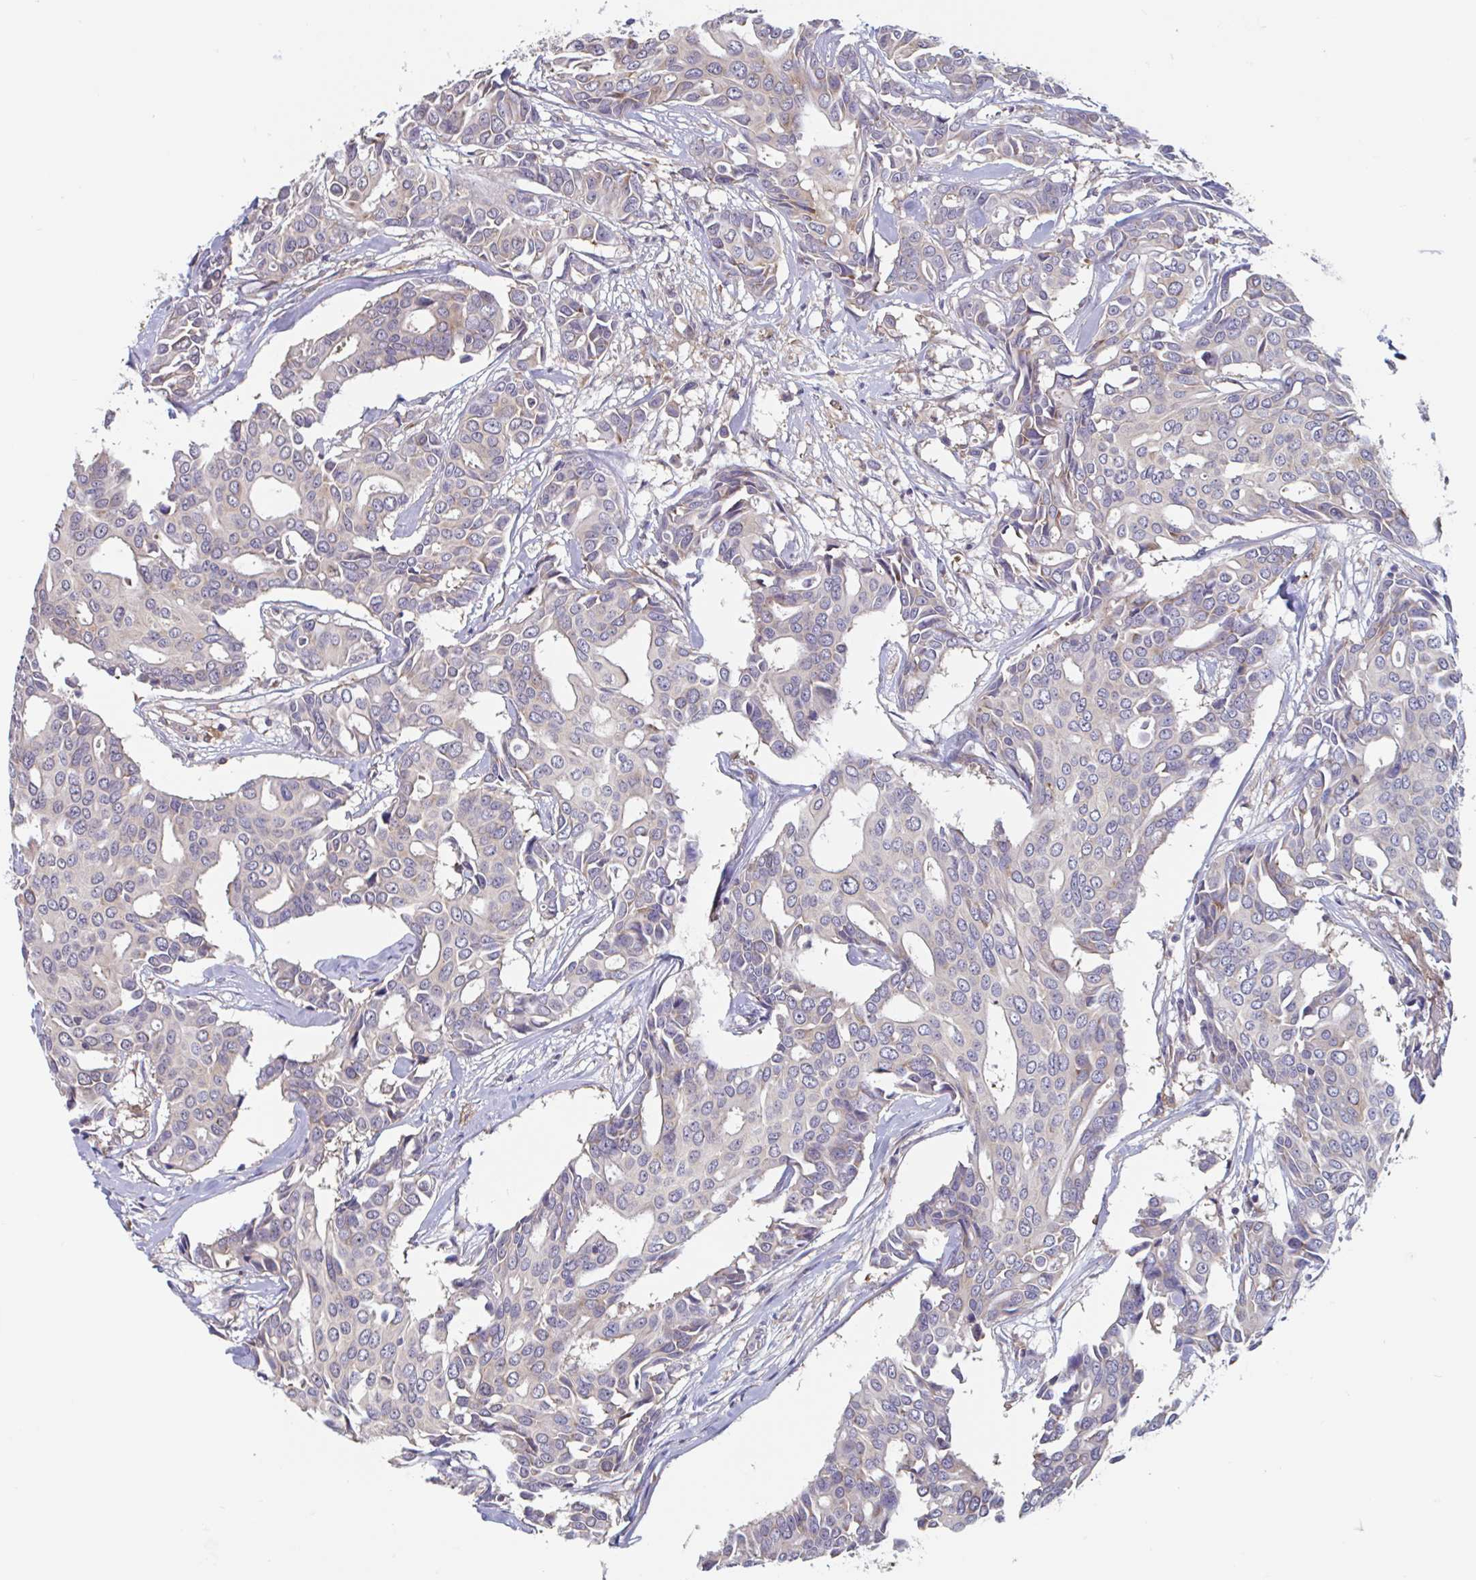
{"staining": {"intensity": "moderate", "quantity": "<25%", "location": "cytoplasmic/membranous"}, "tissue": "breast cancer", "cell_type": "Tumor cells", "image_type": "cancer", "snomed": [{"axis": "morphology", "description": "Duct carcinoma"}, {"axis": "topography", "description": "Breast"}], "caption": "Human breast invasive ductal carcinoma stained with a brown dye reveals moderate cytoplasmic/membranous positive positivity in approximately <25% of tumor cells.", "gene": "SNX8", "patient": {"sex": "female", "age": 54}}